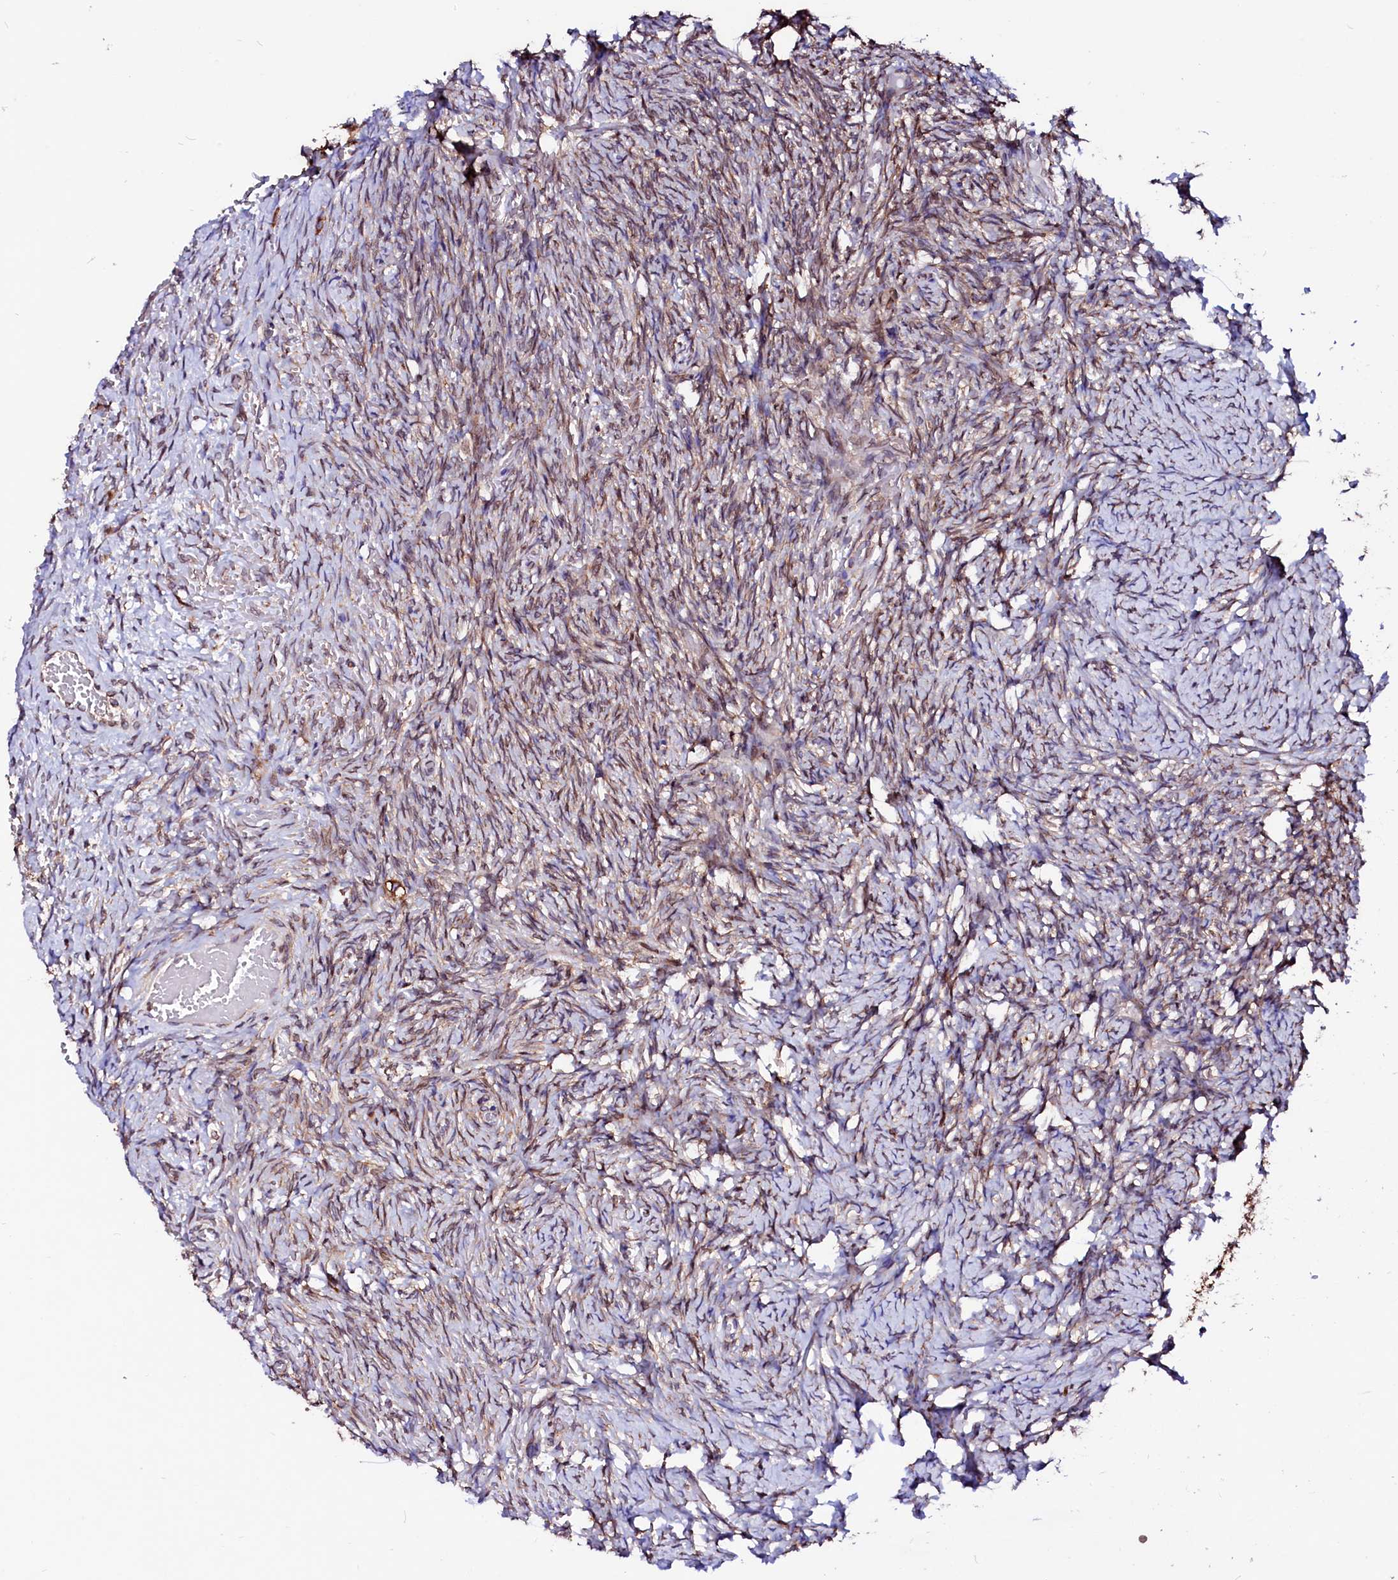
{"staining": {"intensity": "weak", "quantity": "25%-75%", "location": "cytoplasmic/membranous"}, "tissue": "ovary", "cell_type": "Ovarian stroma cells", "image_type": "normal", "snomed": [{"axis": "morphology", "description": "Adenocarcinoma, NOS"}, {"axis": "topography", "description": "Endometrium"}], "caption": "An image of ovary stained for a protein reveals weak cytoplasmic/membranous brown staining in ovarian stroma cells. Using DAB (3,3'-diaminobenzidine) (brown) and hematoxylin (blue) stains, captured at high magnification using brightfield microscopy.", "gene": "DERL1", "patient": {"sex": "female", "age": 32}}